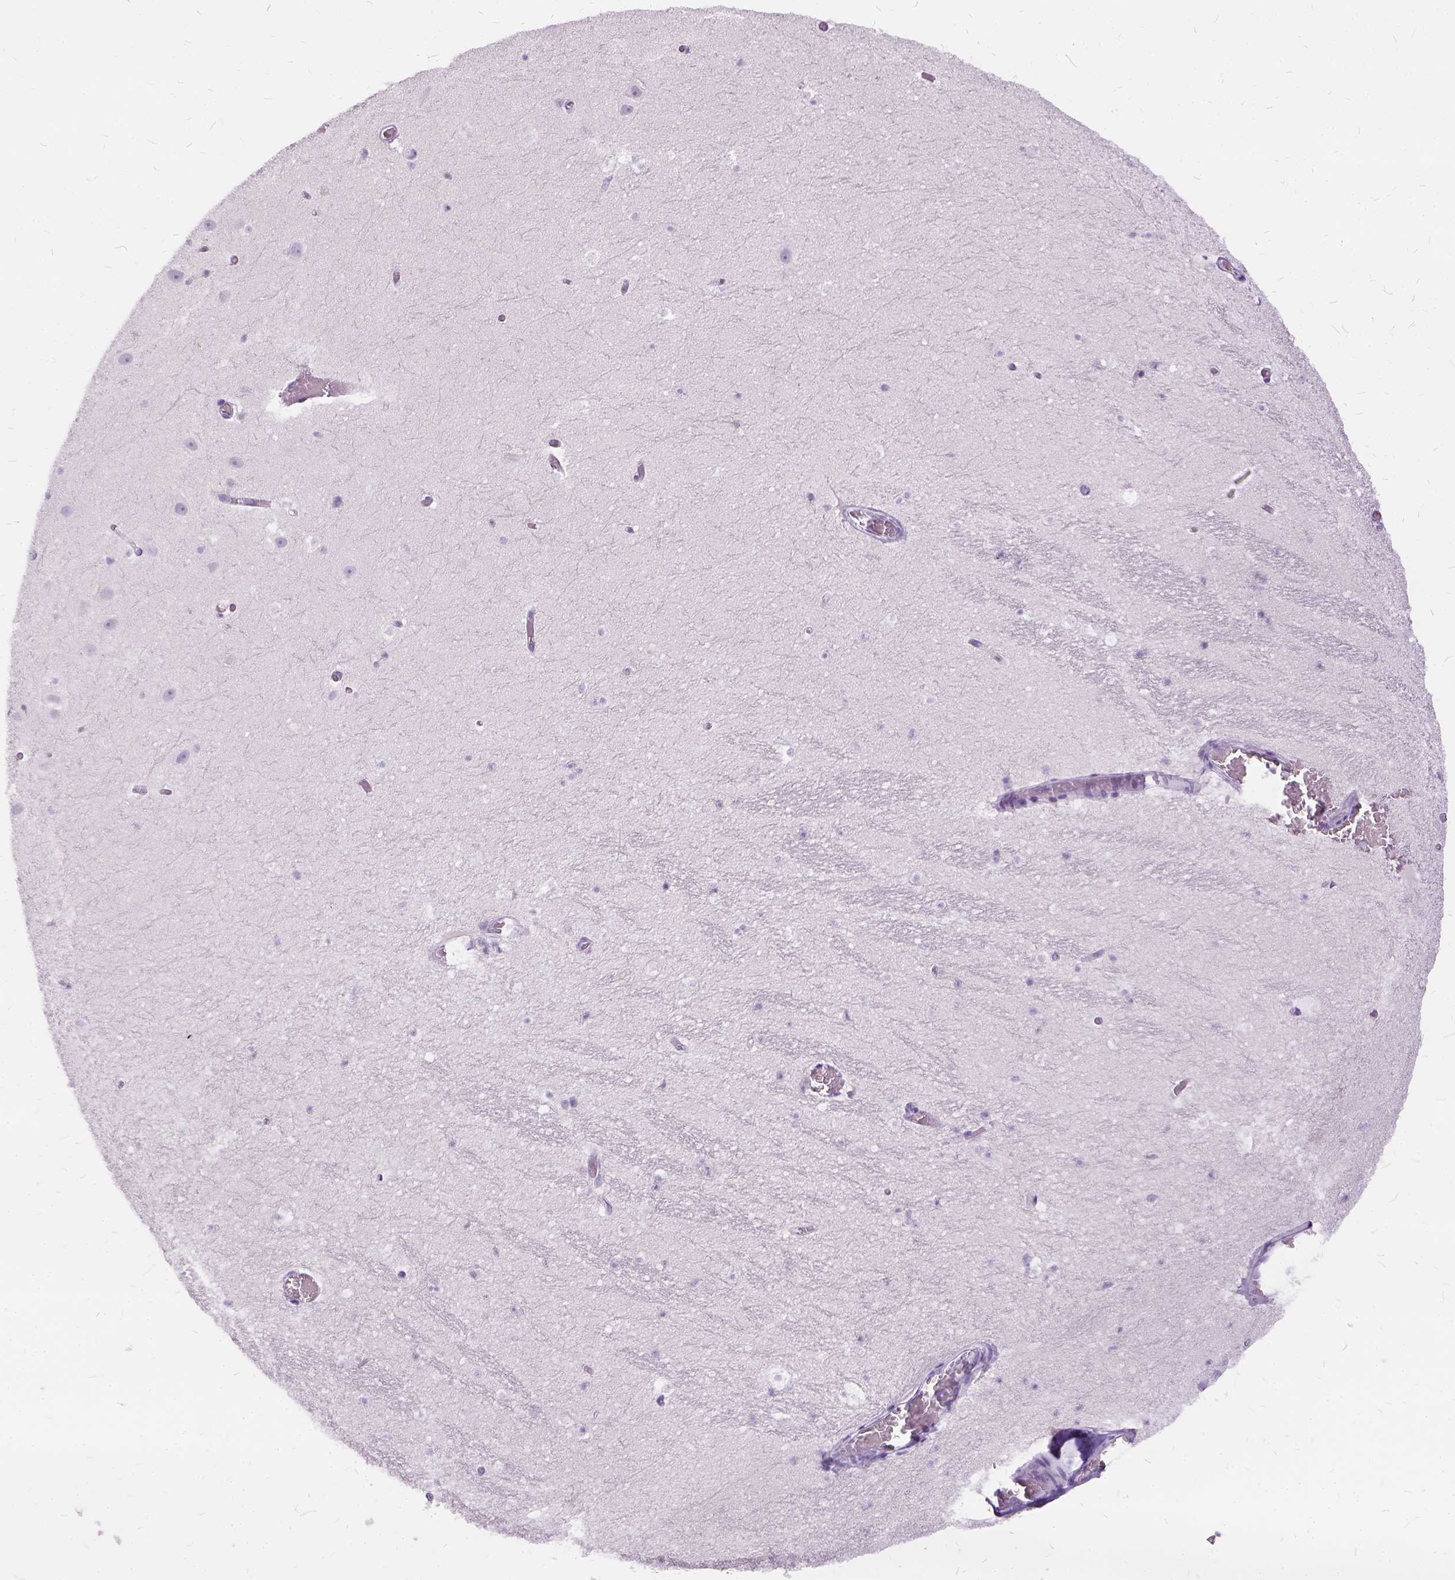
{"staining": {"intensity": "negative", "quantity": "none", "location": "none"}, "tissue": "hippocampus", "cell_type": "Glial cells", "image_type": "normal", "snomed": [{"axis": "morphology", "description": "Normal tissue, NOS"}, {"axis": "topography", "description": "Hippocampus"}], "caption": "Glial cells are negative for brown protein staining in unremarkable hippocampus. (DAB immunohistochemistry visualized using brightfield microscopy, high magnification).", "gene": "FDX1", "patient": {"sex": "male", "age": 26}}